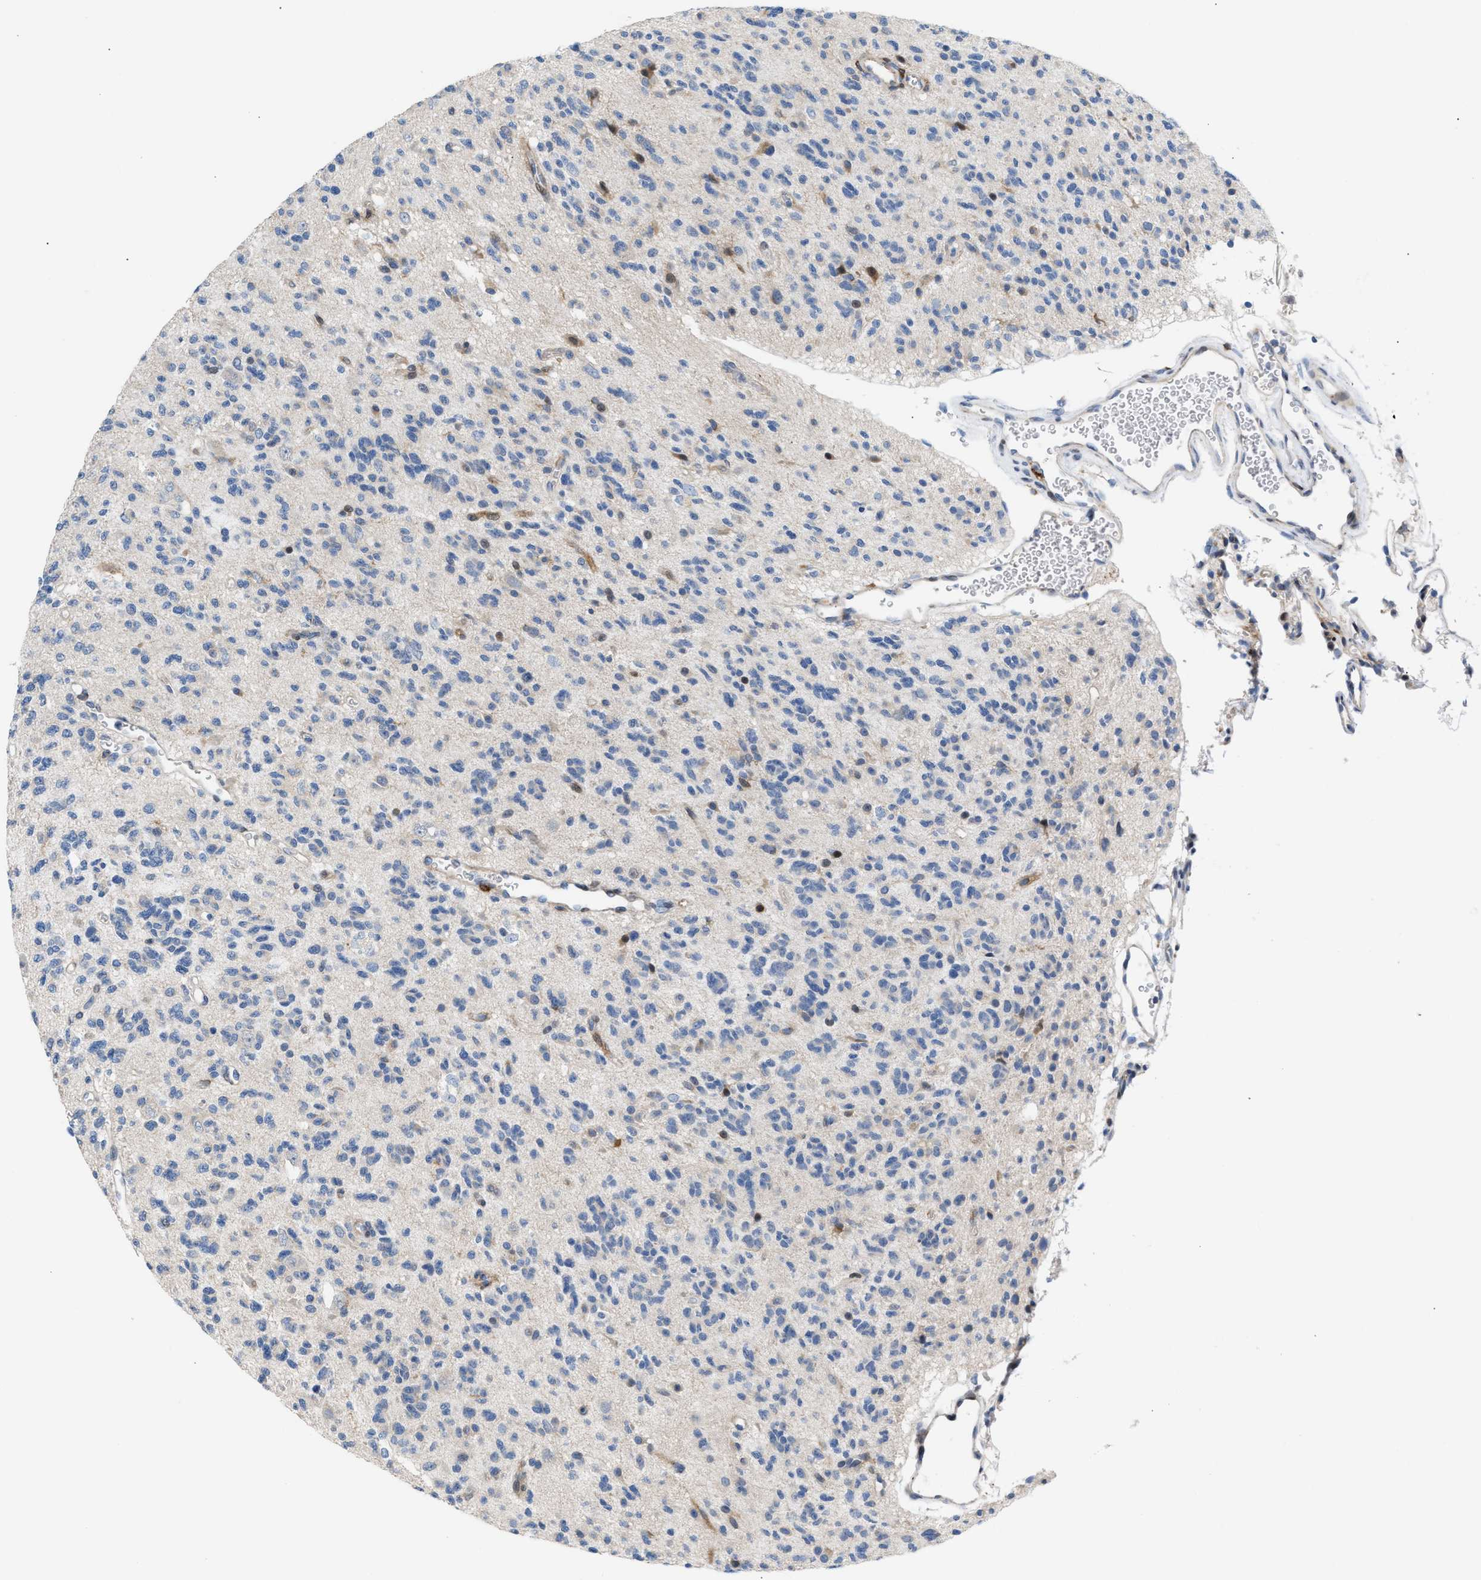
{"staining": {"intensity": "negative", "quantity": "none", "location": "none"}, "tissue": "glioma", "cell_type": "Tumor cells", "image_type": "cancer", "snomed": [{"axis": "morphology", "description": "Glioma, malignant, Low grade"}, {"axis": "topography", "description": "Brain"}], "caption": "Histopathology image shows no significant protein positivity in tumor cells of malignant glioma (low-grade). (Brightfield microscopy of DAB immunohistochemistry at high magnification).", "gene": "ATP9A", "patient": {"sex": "male", "age": 38}}